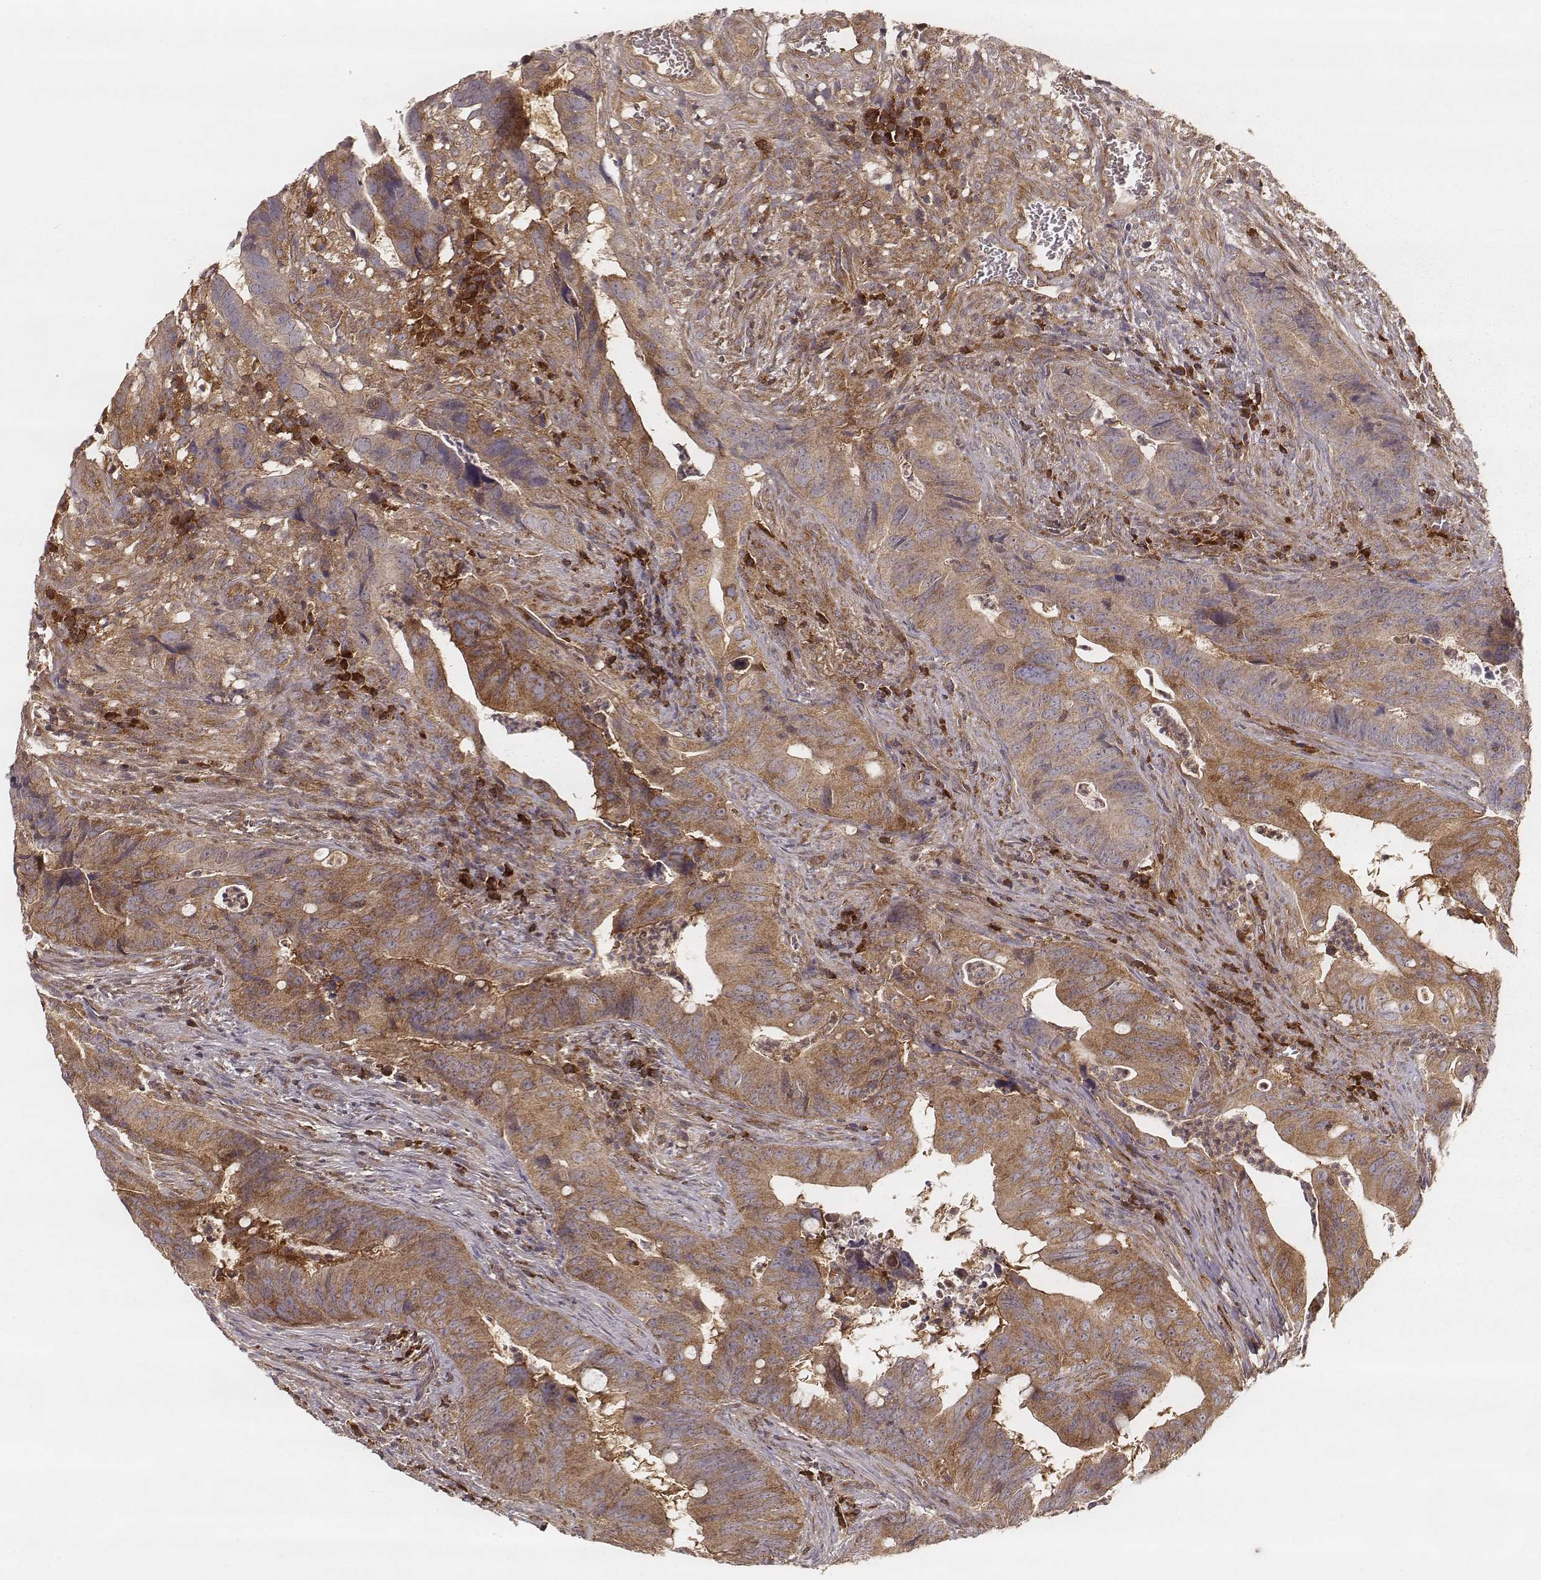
{"staining": {"intensity": "moderate", "quantity": ">75%", "location": "cytoplasmic/membranous"}, "tissue": "colorectal cancer", "cell_type": "Tumor cells", "image_type": "cancer", "snomed": [{"axis": "morphology", "description": "Adenocarcinoma, NOS"}, {"axis": "topography", "description": "Colon"}], "caption": "Human colorectal adenocarcinoma stained for a protein (brown) shows moderate cytoplasmic/membranous positive positivity in about >75% of tumor cells.", "gene": "CARS1", "patient": {"sex": "female", "age": 82}}